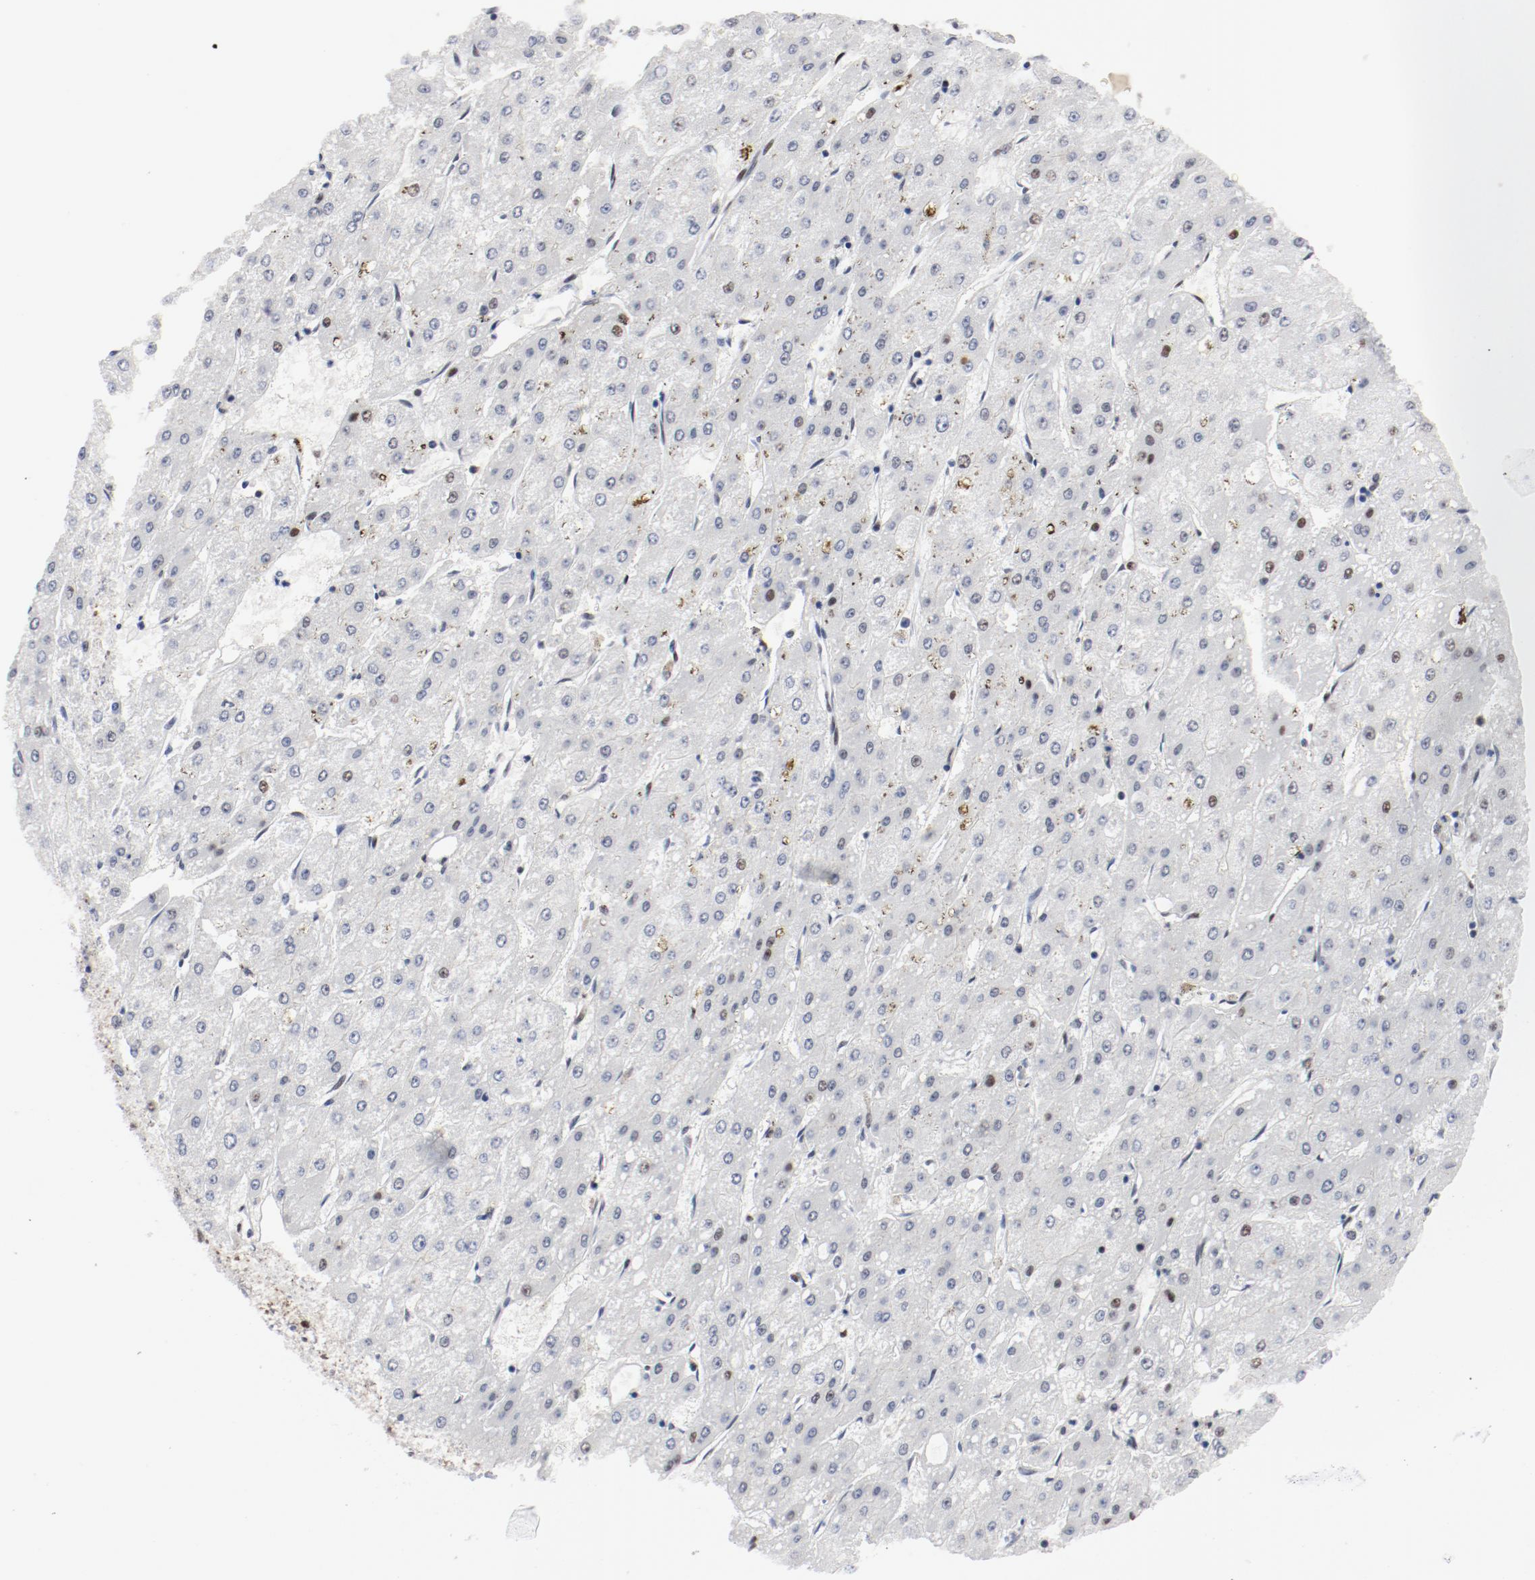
{"staining": {"intensity": "moderate", "quantity": "<25%", "location": "nuclear"}, "tissue": "liver cancer", "cell_type": "Tumor cells", "image_type": "cancer", "snomed": [{"axis": "morphology", "description": "Carcinoma, Hepatocellular, NOS"}, {"axis": "topography", "description": "Liver"}], "caption": "A histopathology image showing moderate nuclear expression in about <25% of tumor cells in hepatocellular carcinoma (liver), as visualized by brown immunohistochemical staining.", "gene": "POLD1", "patient": {"sex": "female", "age": 52}}